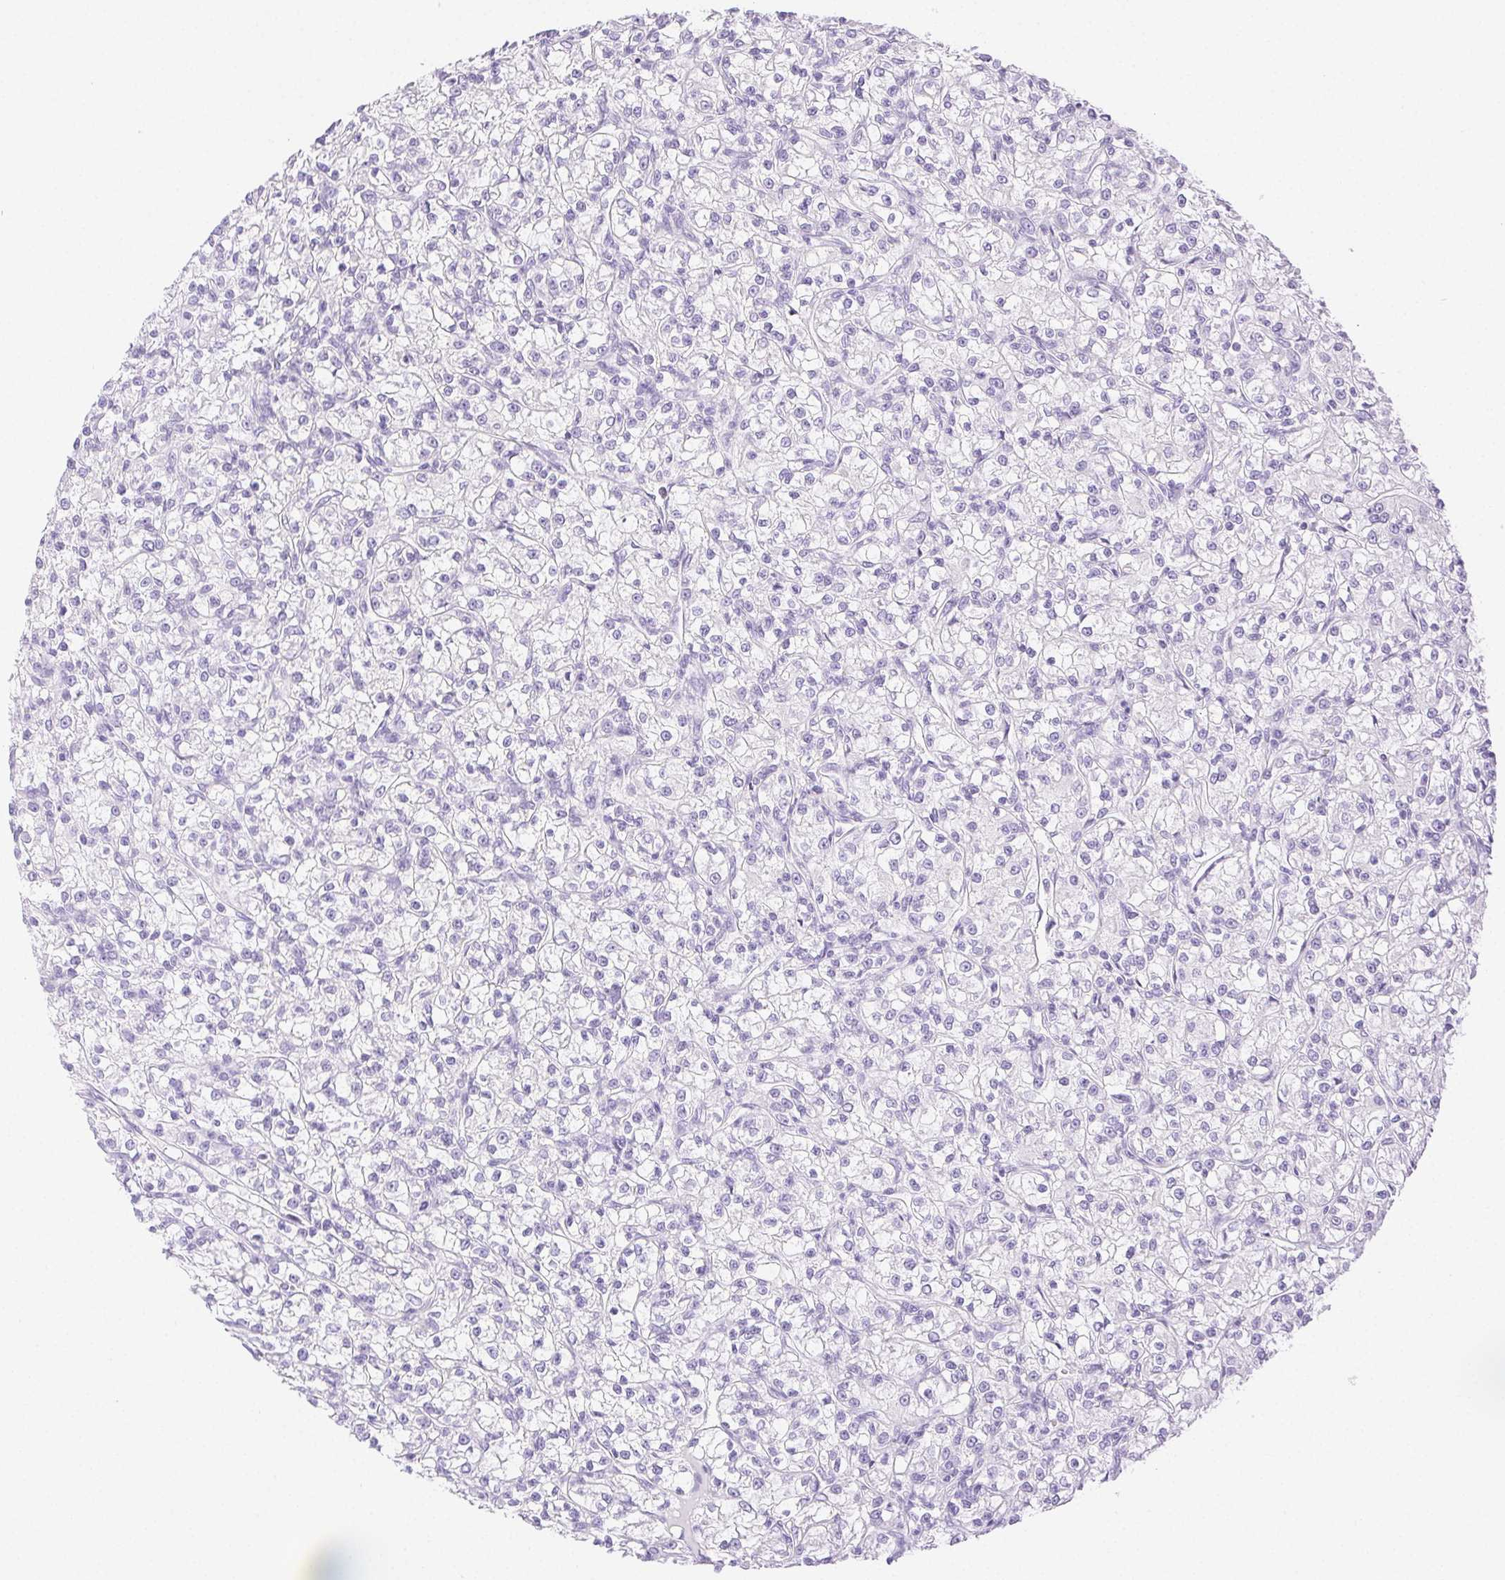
{"staining": {"intensity": "negative", "quantity": "none", "location": "none"}, "tissue": "renal cancer", "cell_type": "Tumor cells", "image_type": "cancer", "snomed": [{"axis": "morphology", "description": "Adenocarcinoma, NOS"}, {"axis": "topography", "description": "Kidney"}], "caption": "Photomicrograph shows no significant protein positivity in tumor cells of adenocarcinoma (renal).", "gene": "SPACA4", "patient": {"sex": "female", "age": 59}}